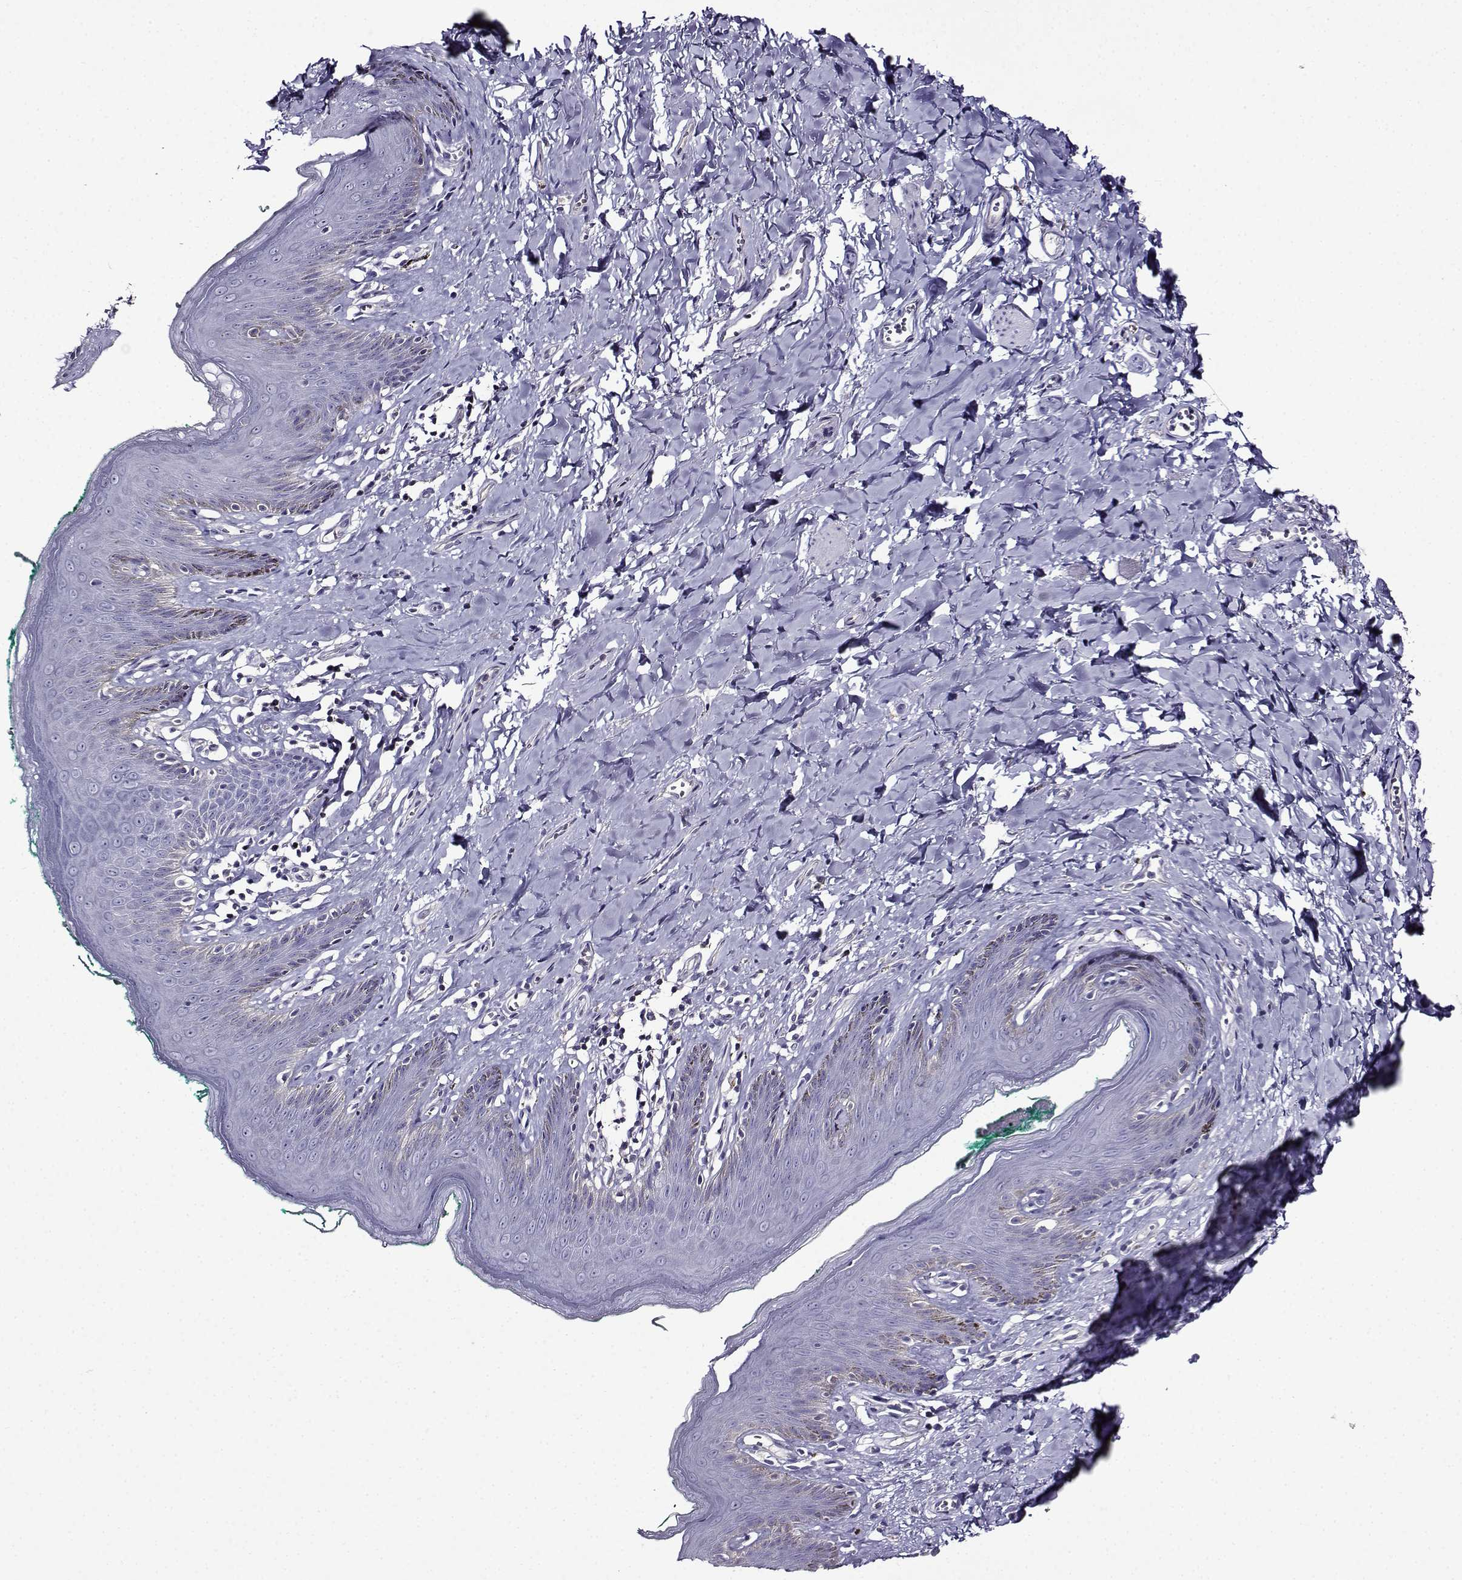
{"staining": {"intensity": "negative", "quantity": "none", "location": "none"}, "tissue": "skin", "cell_type": "Epidermal cells", "image_type": "normal", "snomed": [{"axis": "morphology", "description": "Normal tissue, NOS"}, {"axis": "topography", "description": "Vulva"}], "caption": "IHC image of normal skin: human skin stained with DAB exhibits no significant protein staining in epidermal cells. (DAB (3,3'-diaminobenzidine) immunohistochemistry, high magnification).", "gene": "TMEM266", "patient": {"sex": "female", "age": 66}}